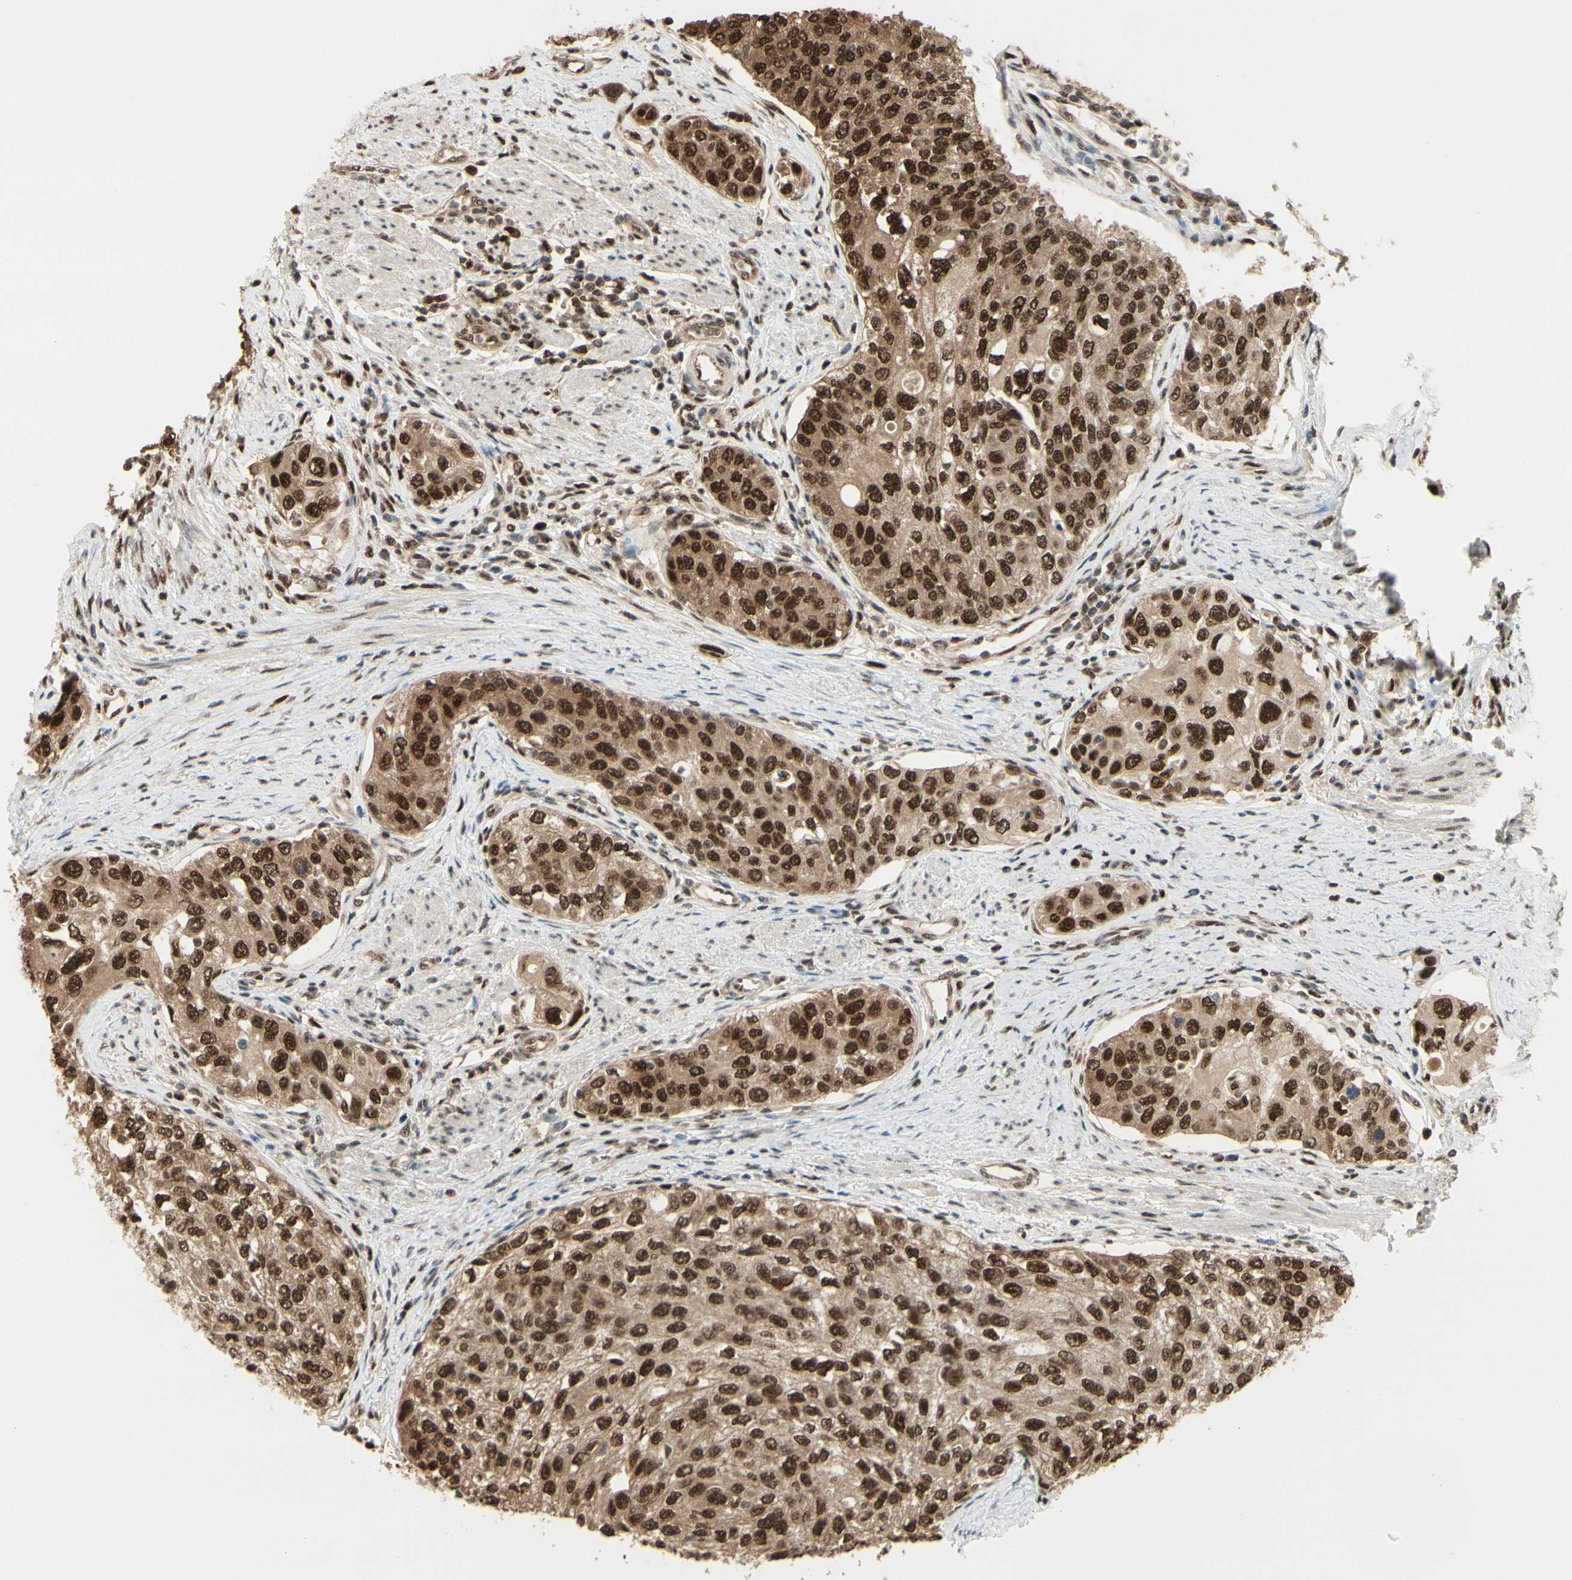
{"staining": {"intensity": "strong", "quantity": ">75%", "location": "cytoplasmic/membranous,nuclear"}, "tissue": "urothelial cancer", "cell_type": "Tumor cells", "image_type": "cancer", "snomed": [{"axis": "morphology", "description": "Urothelial carcinoma, High grade"}, {"axis": "topography", "description": "Urinary bladder"}], "caption": "Urothelial cancer was stained to show a protein in brown. There is high levels of strong cytoplasmic/membranous and nuclear staining in about >75% of tumor cells.", "gene": "HSF1", "patient": {"sex": "female", "age": 56}}